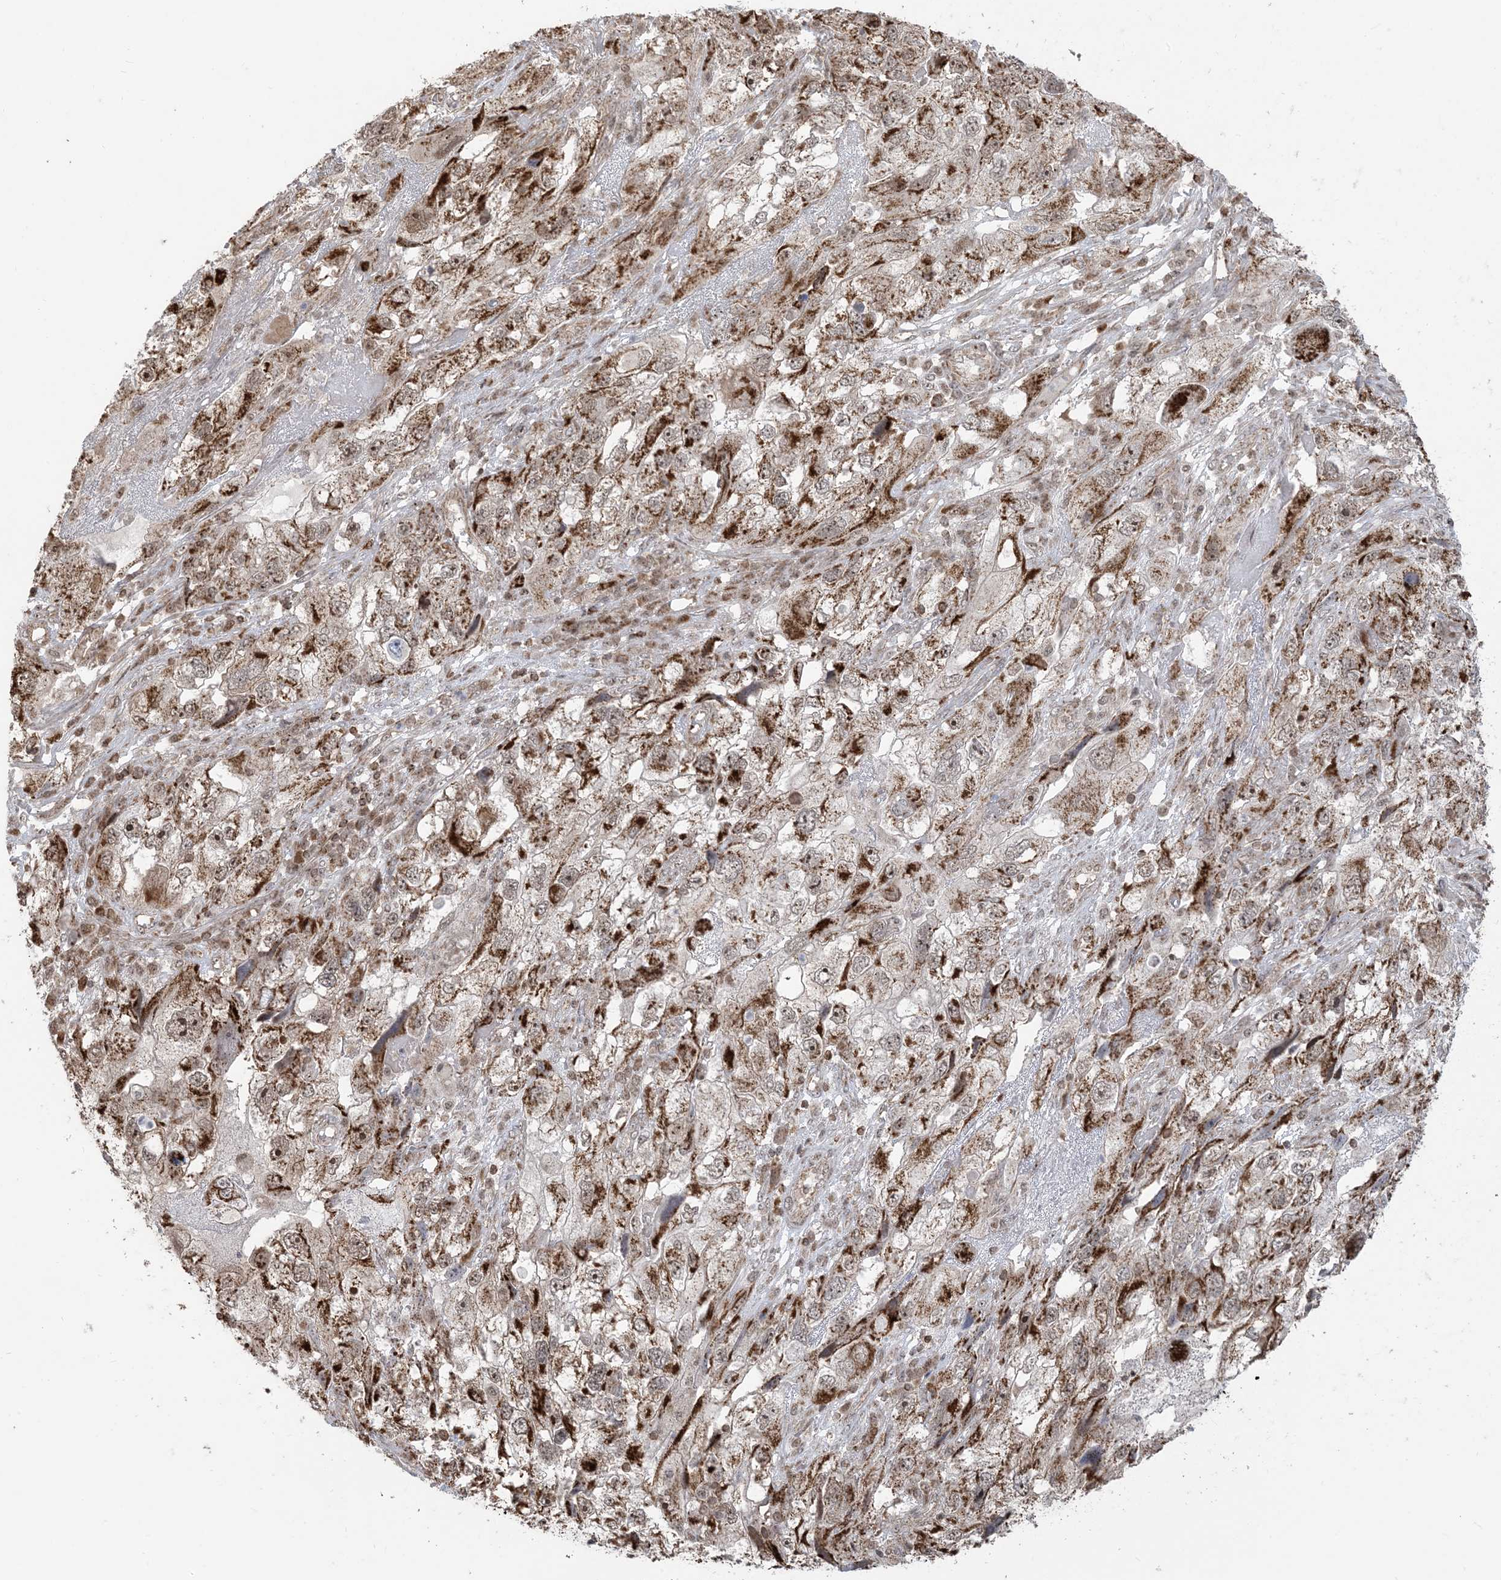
{"staining": {"intensity": "moderate", "quantity": ">75%", "location": "cytoplasmic/membranous,nuclear"}, "tissue": "endometrial cancer", "cell_type": "Tumor cells", "image_type": "cancer", "snomed": [{"axis": "morphology", "description": "Adenocarcinoma, NOS"}, {"axis": "topography", "description": "Endometrium"}], "caption": "A high-resolution photomicrograph shows IHC staining of endometrial cancer, which demonstrates moderate cytoplasmic/membranous and nuclear positivity in about >75% of tumor cells.", "gene": "MAPKBP1", "patient": {"sex": "female", "age": 49}}